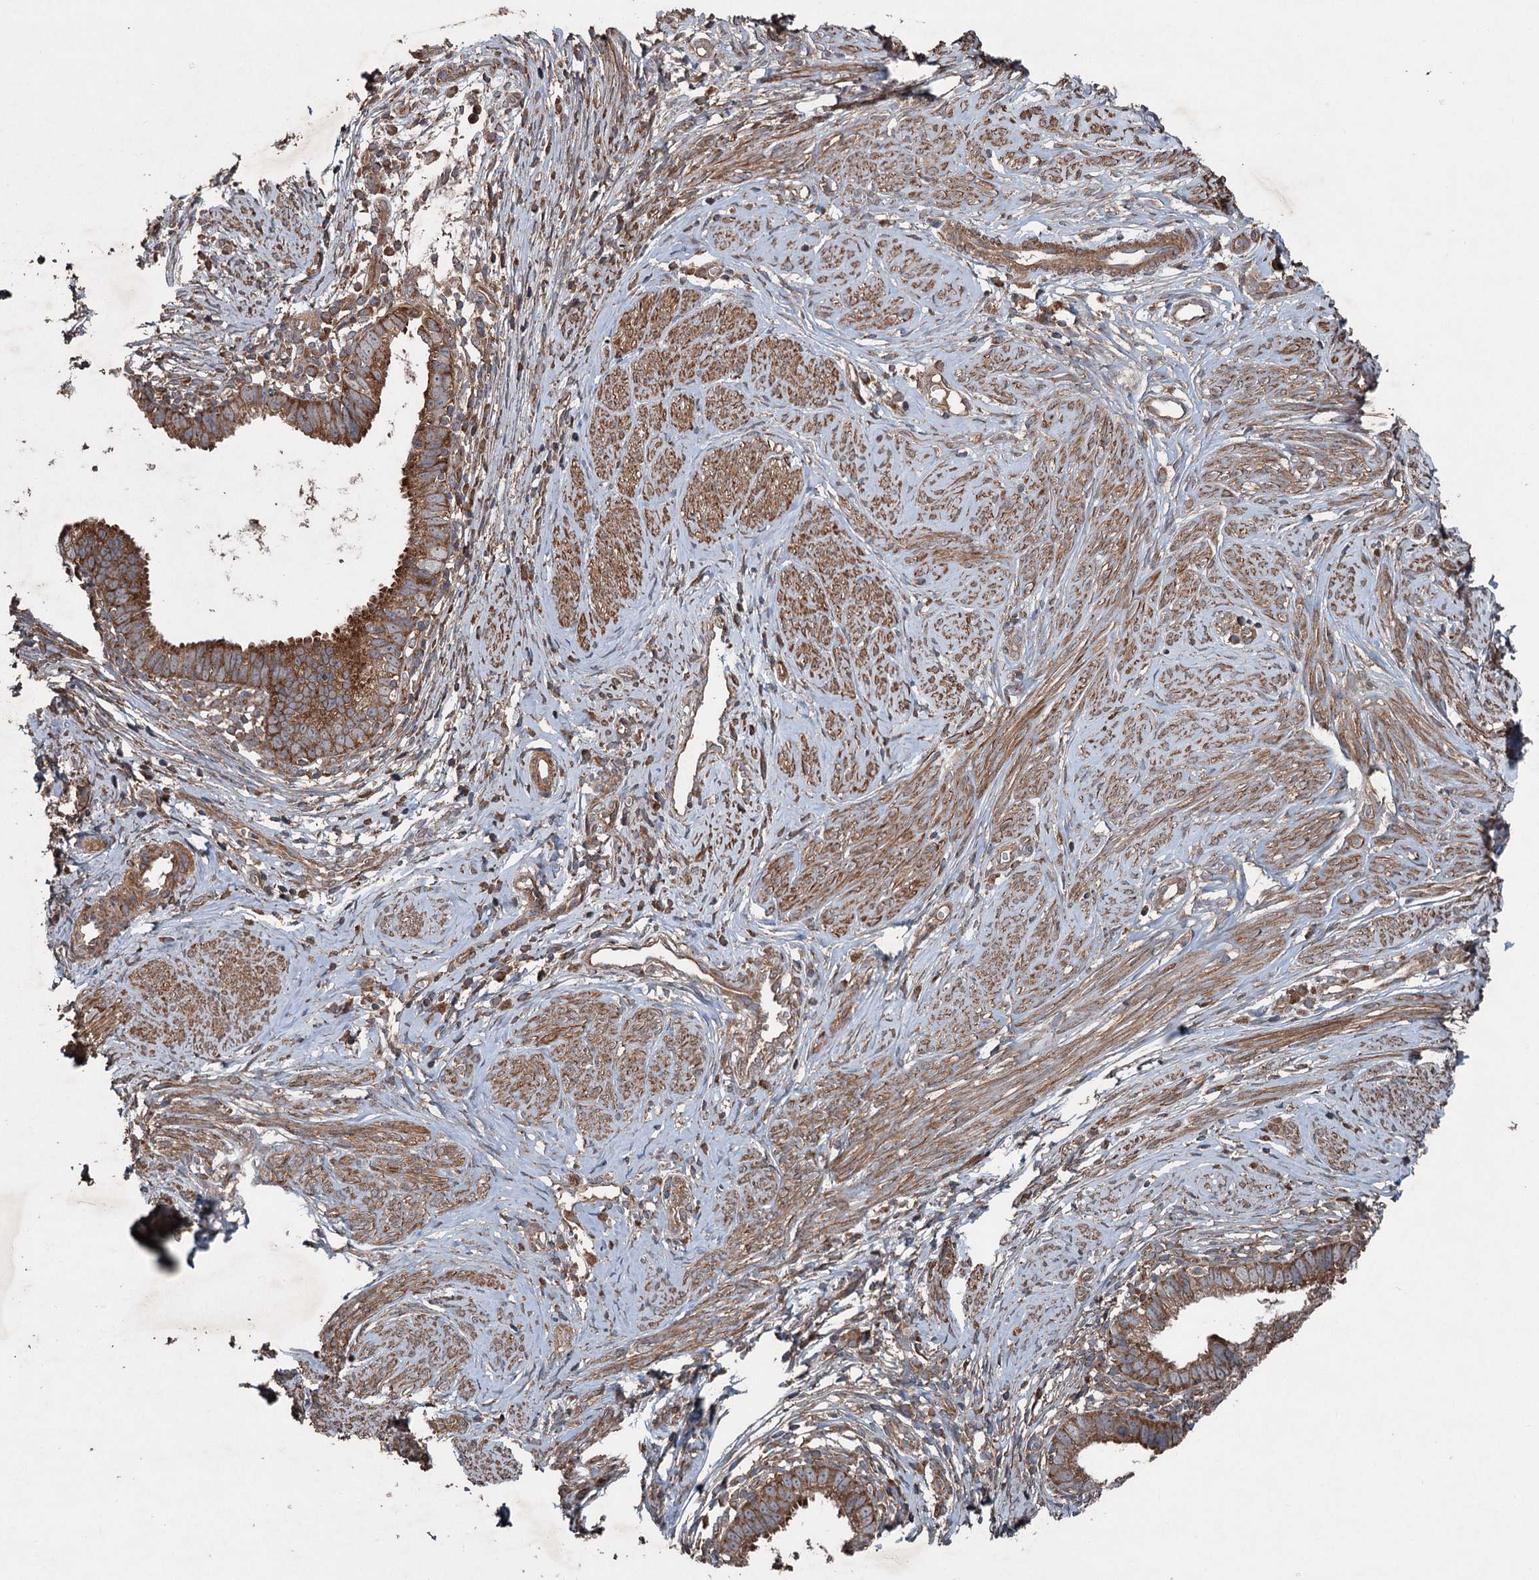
{"staining": {"intensity": "moderate", "quantity": ">75%", "location": "cytoplasmic/membranous"}, "tissue": "cervical cancer", "cell_type": "Tumor cells", "image_type": "cancer", "snomed": [{"axis": "morphology", "description": "Adenocarcinoma, NOS"}, {"axis": "topography", "description": "Cervix"}], "caption": "Immunohistochemistry (IHC) image of neoplastic tissue: adenocarcinoma (cervical) stained using IHC reveals medium levels of moderate protein expression localized specifically in the cytoplasmic/membranous of tumor cells, appearing as a cytoplasmic/membranous brown color.", "gene": "RNF214", "patient": {"sex": "female", "age": 36}}